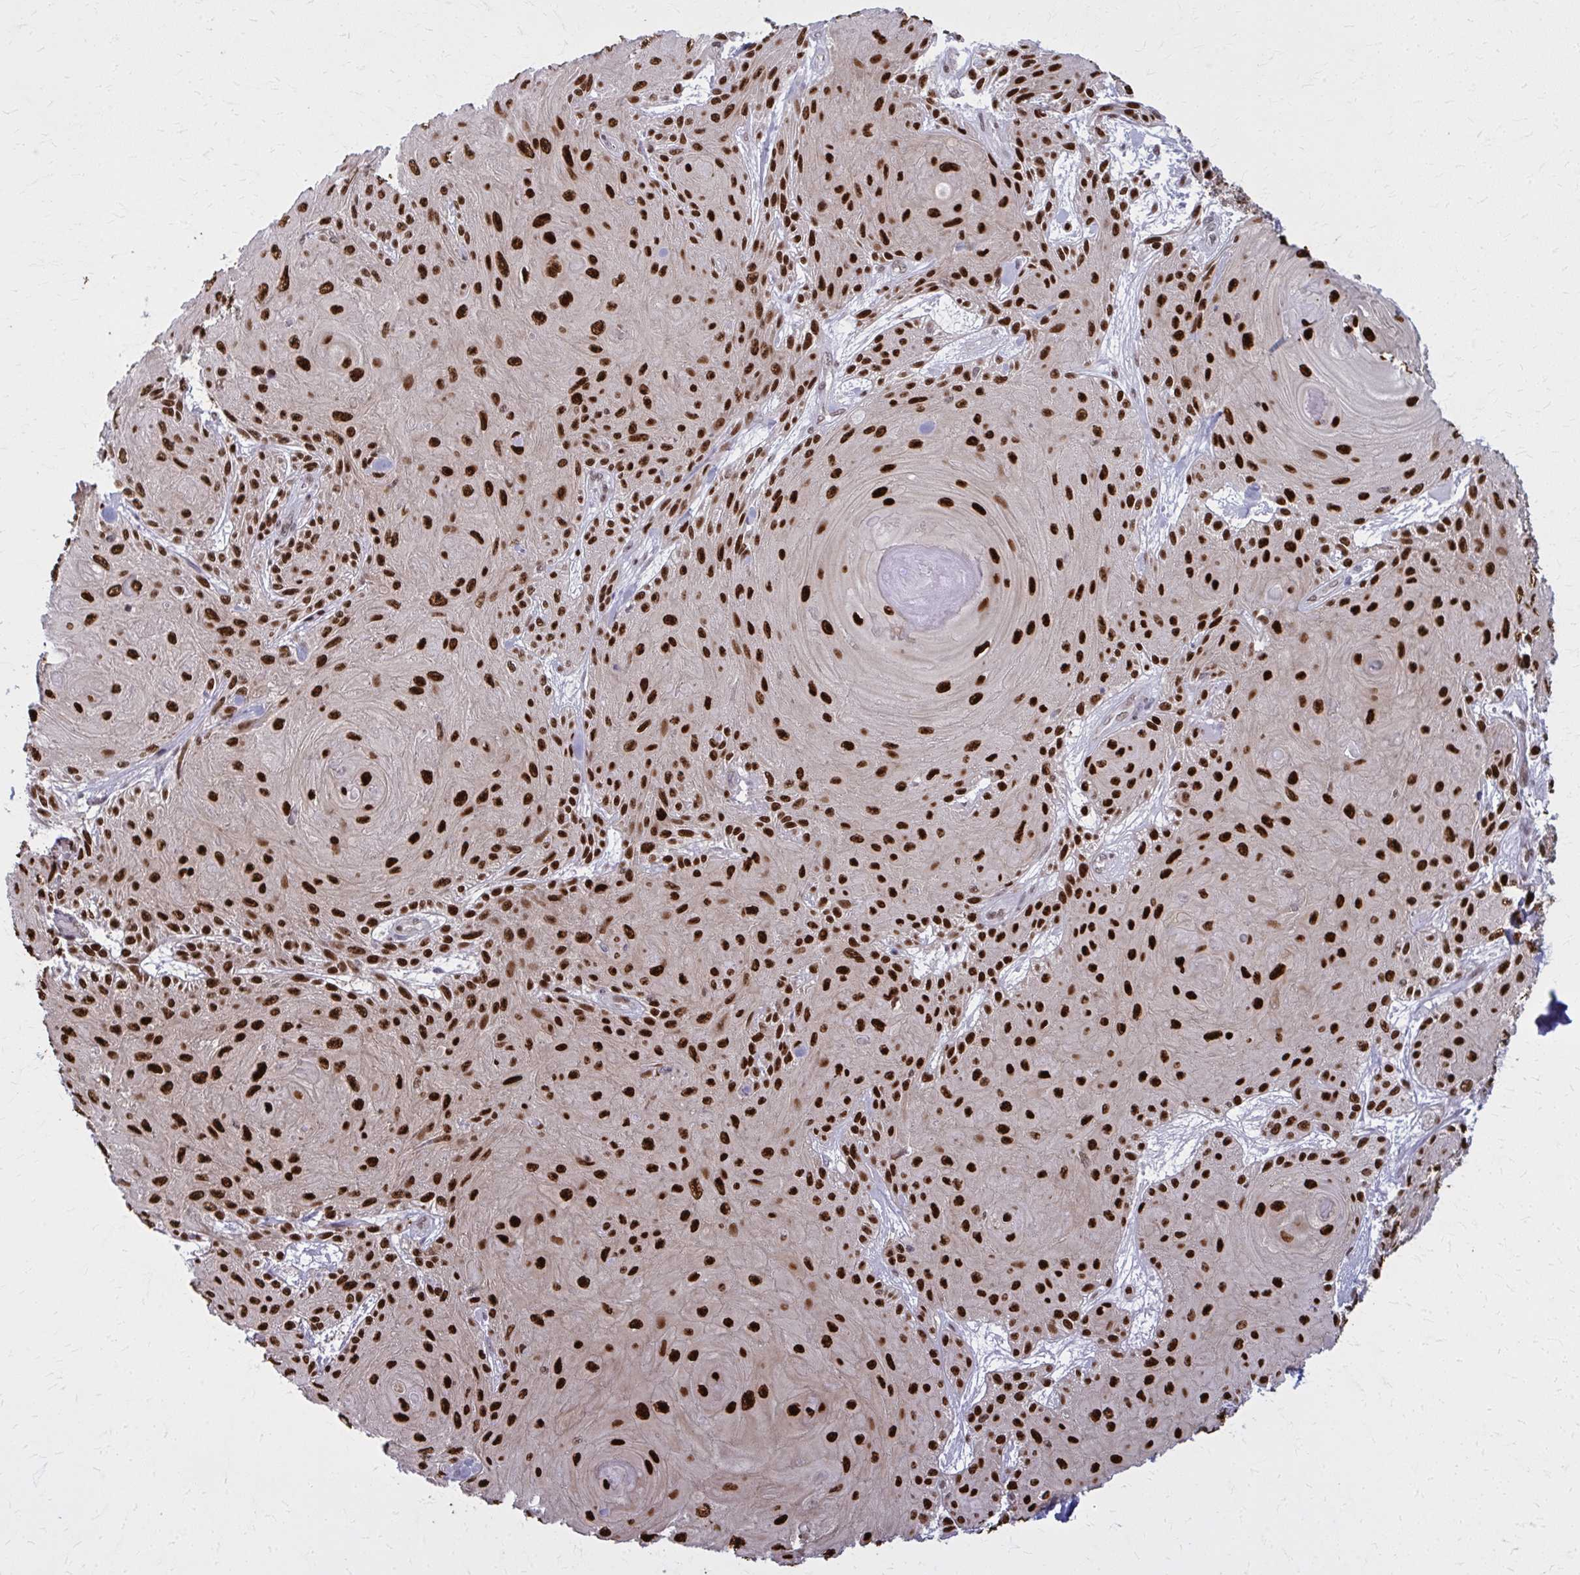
{"staining": {"intensity": "strong", "quantity": ">75%", "location": "nuclear"}, "tissue": "skin cancer", "cell_type": "Tumor cells", "image_type": "cancer", "snomed": [{"axis": "morphology", "description": "Squamous cell carcinoma, NOS"}, {"axis": "topography", "description": "Skin"}], "caption": "Skin cancer (squamous cell carcinoma) was stained to show a protein in brown. There is high levels of strong nuclear staining in about >75% of tumor cells. Immunohistochemistry (ihc) stains the protein of interest in brown and the nuclei are stained blue.", "gene": "ZNF559", "patient": {"sex": "male", "age": 88}}